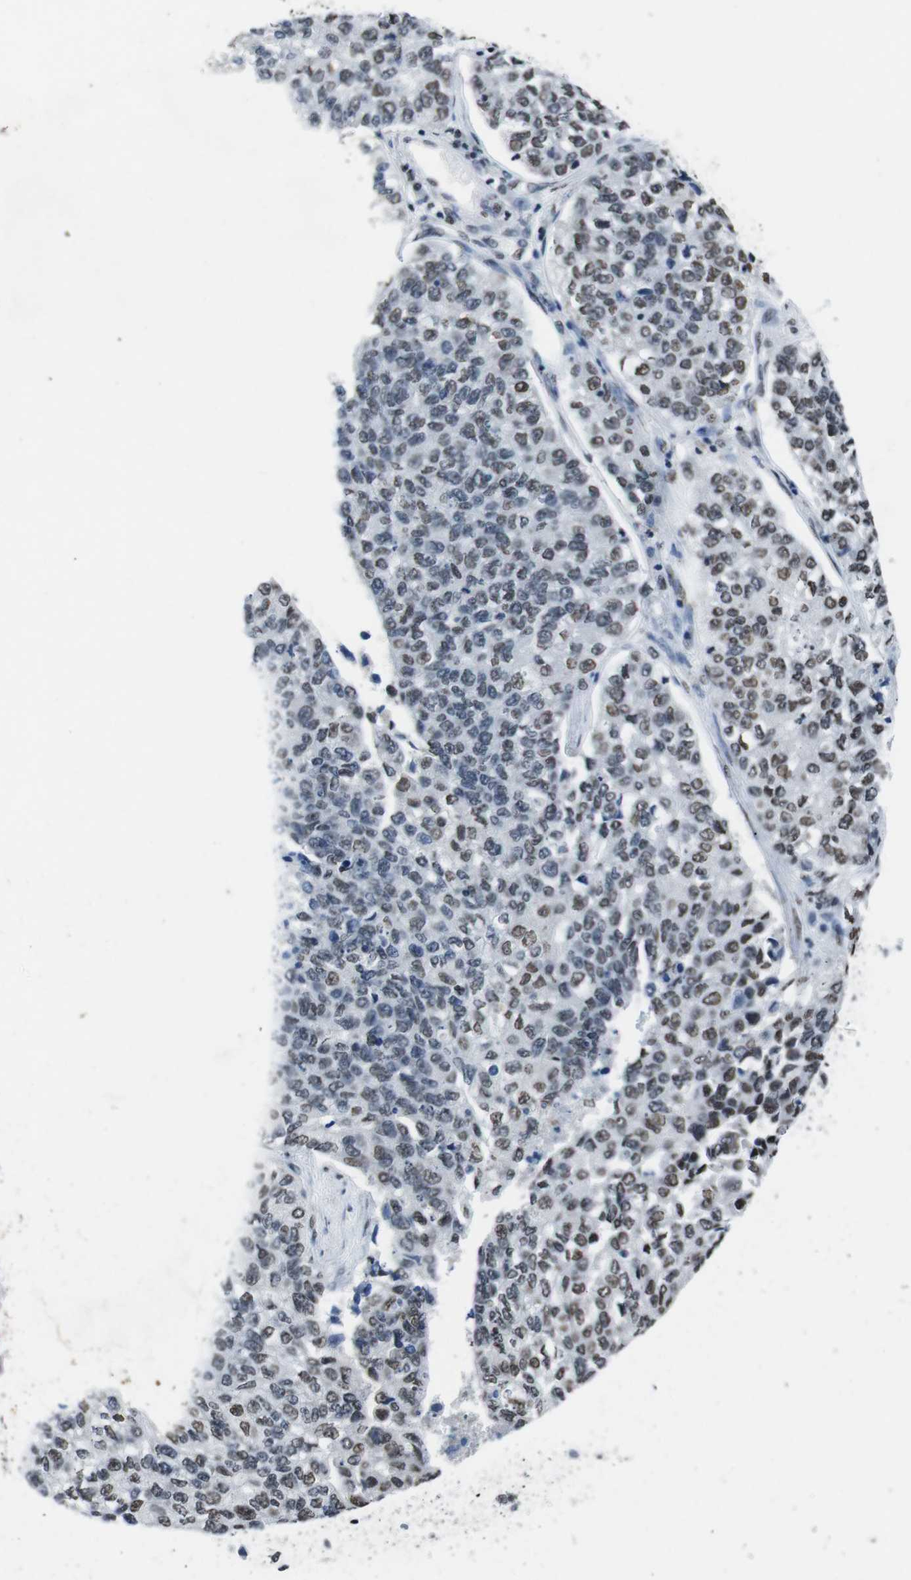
{"staining": {"intensity": "weak", "quantity": "25%-75%", "location": "nuclear"}, "tissue": "lung cancer", "cell_type": "Tumor cells", "image_type": "cancer", "snomed": [{"axis": "morphology", "description": "Adenocarcinoma, NOS"}, {"axis": "topography", "description": "Lung"}], "caption": "Human lung cancer (adenocarcinoma) stained with a brown dye shows weak nuclear positive staining in about 25%-75% of tumor cells.", "gene": "PIP4P2", "patient": {"sex": "male", "age": 49}}